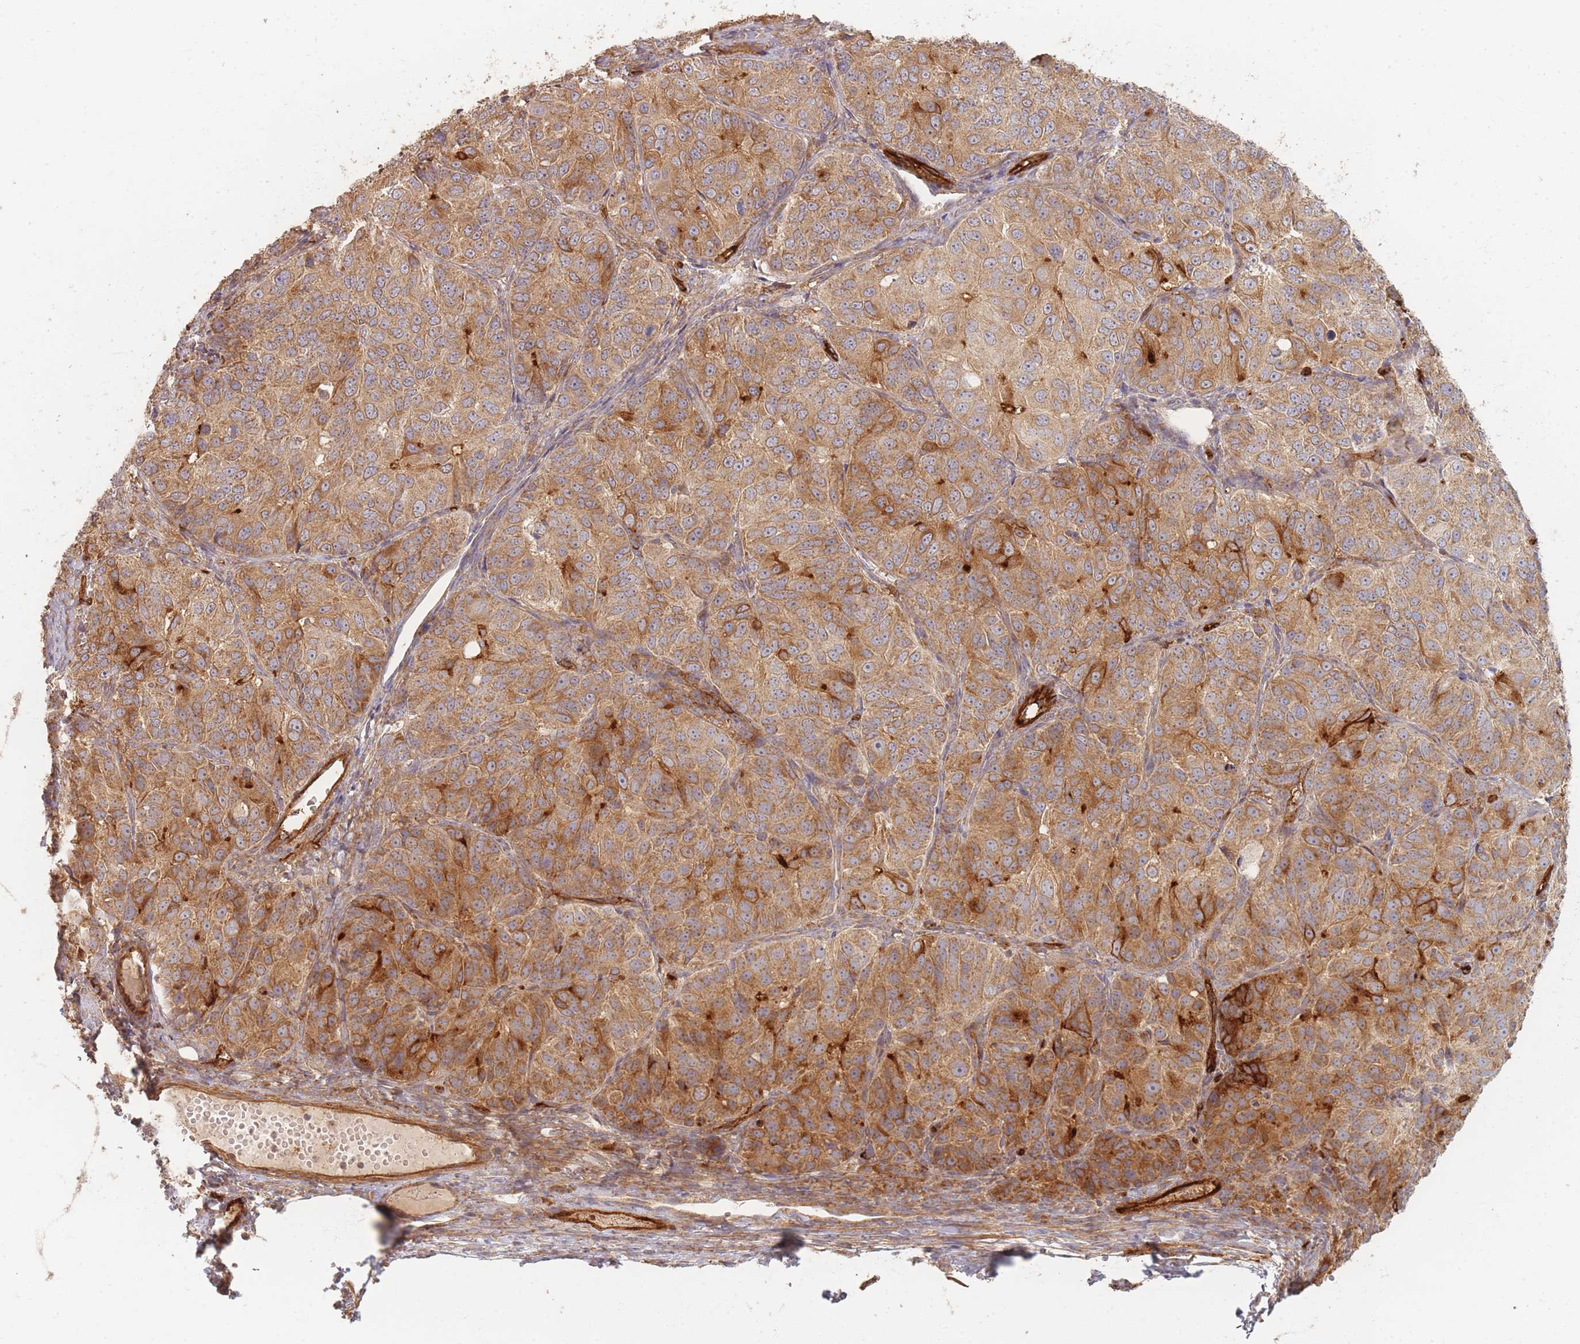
{"staining": {"intensity": "moderate", "quantity": ">75%", "location": "cytoplasmic/membranous"}, "tissue": "ovarian cancer", "cell_type": "Tumor cells", "image_type": "cancer", "snomed": [{"axis": "morphology", "description": "Carcinoma, endometroid"}, {"axis": "topography", "description": "Ovary"}], "caption": "Moderate cytoplasmic/membranous positivity for a protein is present in approximately >75% of tumor cells of endometroid carcinoma (ovarian) using immunohistochemistry (IHC).", "gene": "MRPS6", "patient": {"sex": "female", "age": 51}}